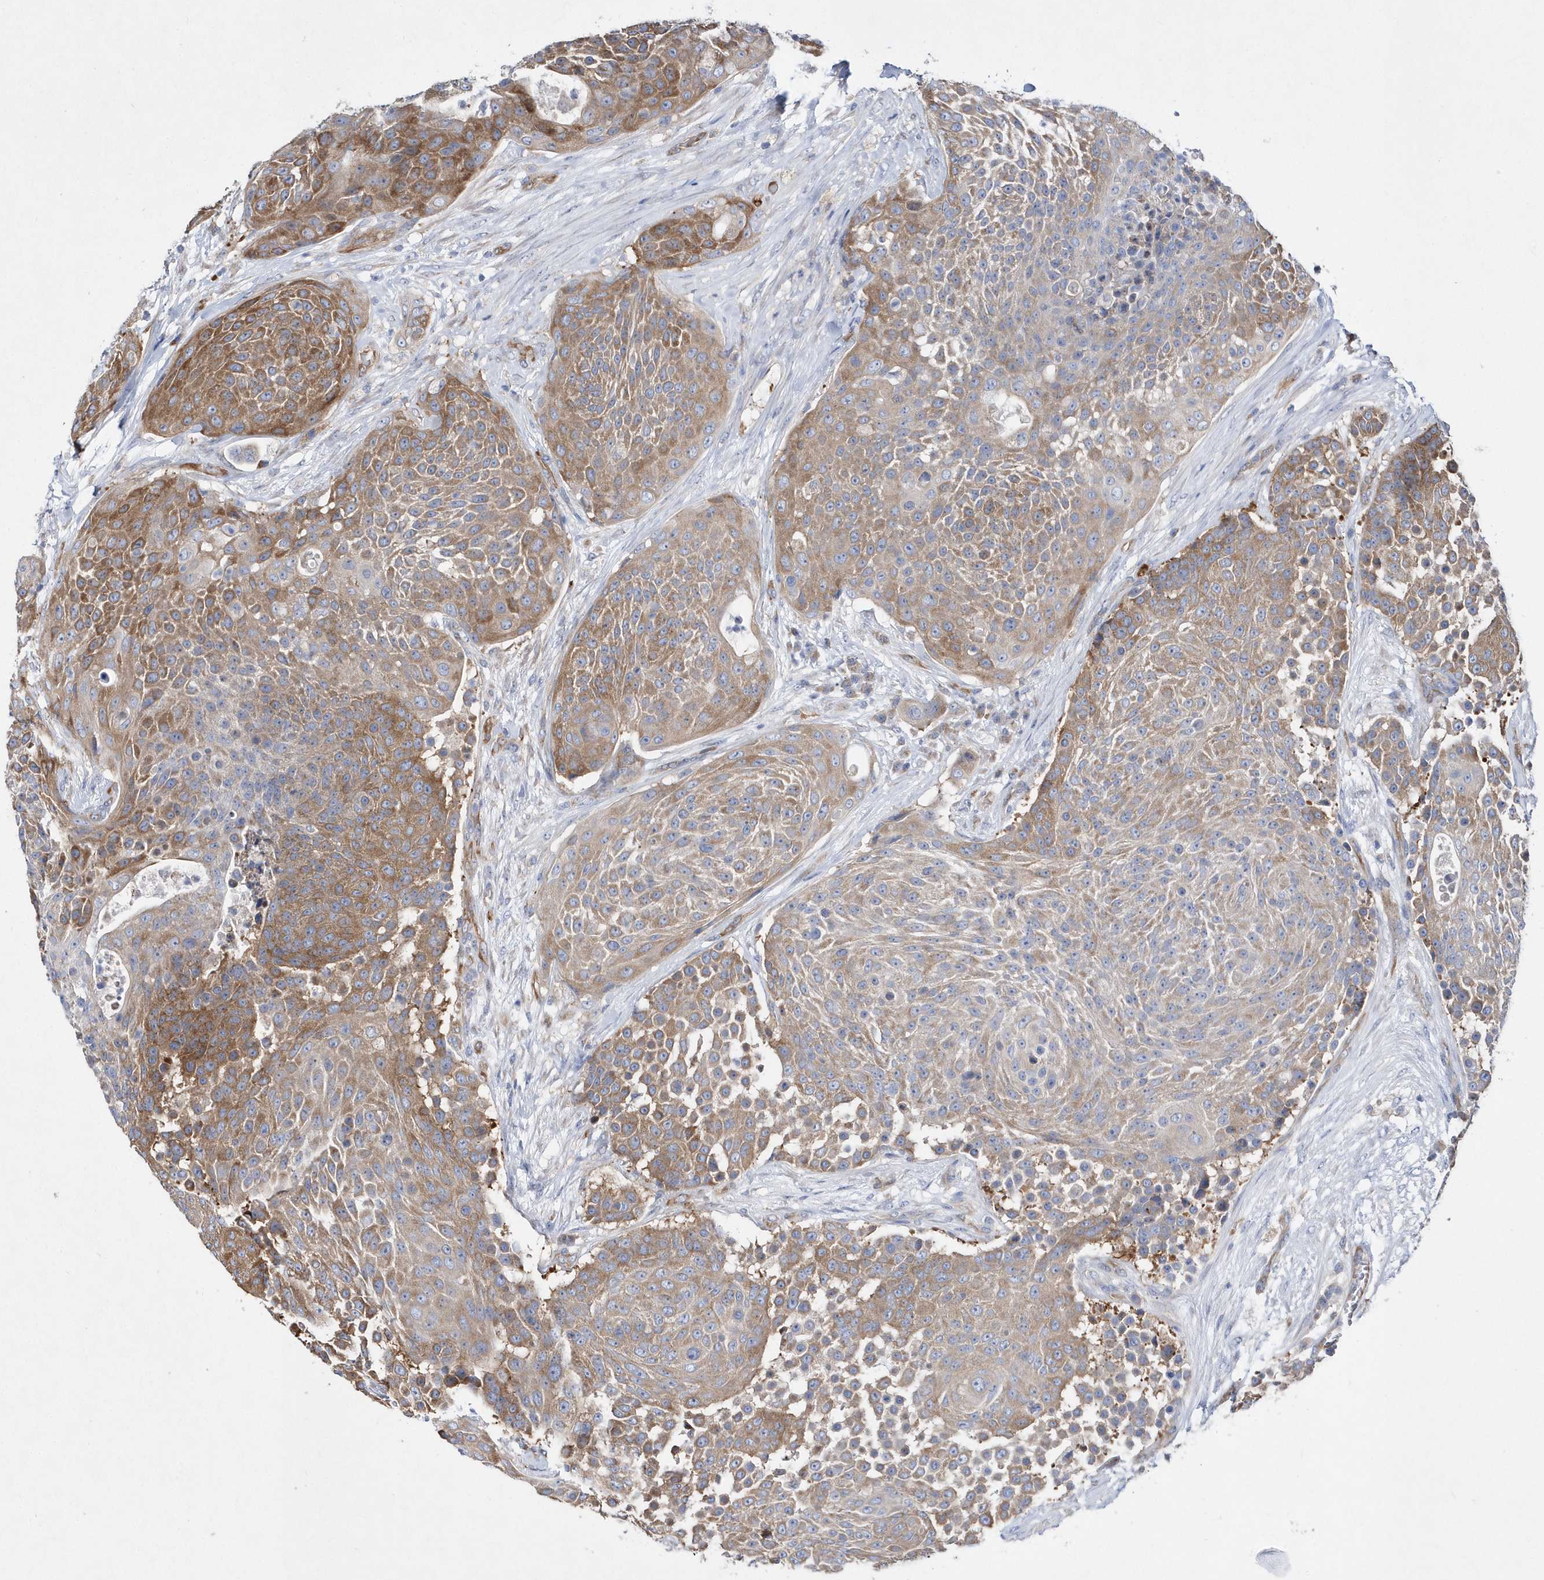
{"staining": {"intensity": "moderate", "quantity": ">75%", "location": "cytoplasmic/membranous"}, "tissue": "urothelial cancer", "cell_type": "Tumor cells", "image_type": "cancer", "snomed": [{"axis": "morphology", "description": "Urothelial carcinoma, High grade"}, {"axis": "topography", "description": "Urinary bladder"}], "caption": "High-power microscopy captured an immunohistochemistry image of urothelial cancer, revealing moderate cytoplasmic/membranous positivity in approximately >75% of tumor cells.", "gene": "JKAMP", "patient": {"sex": "female", "age": 63}}